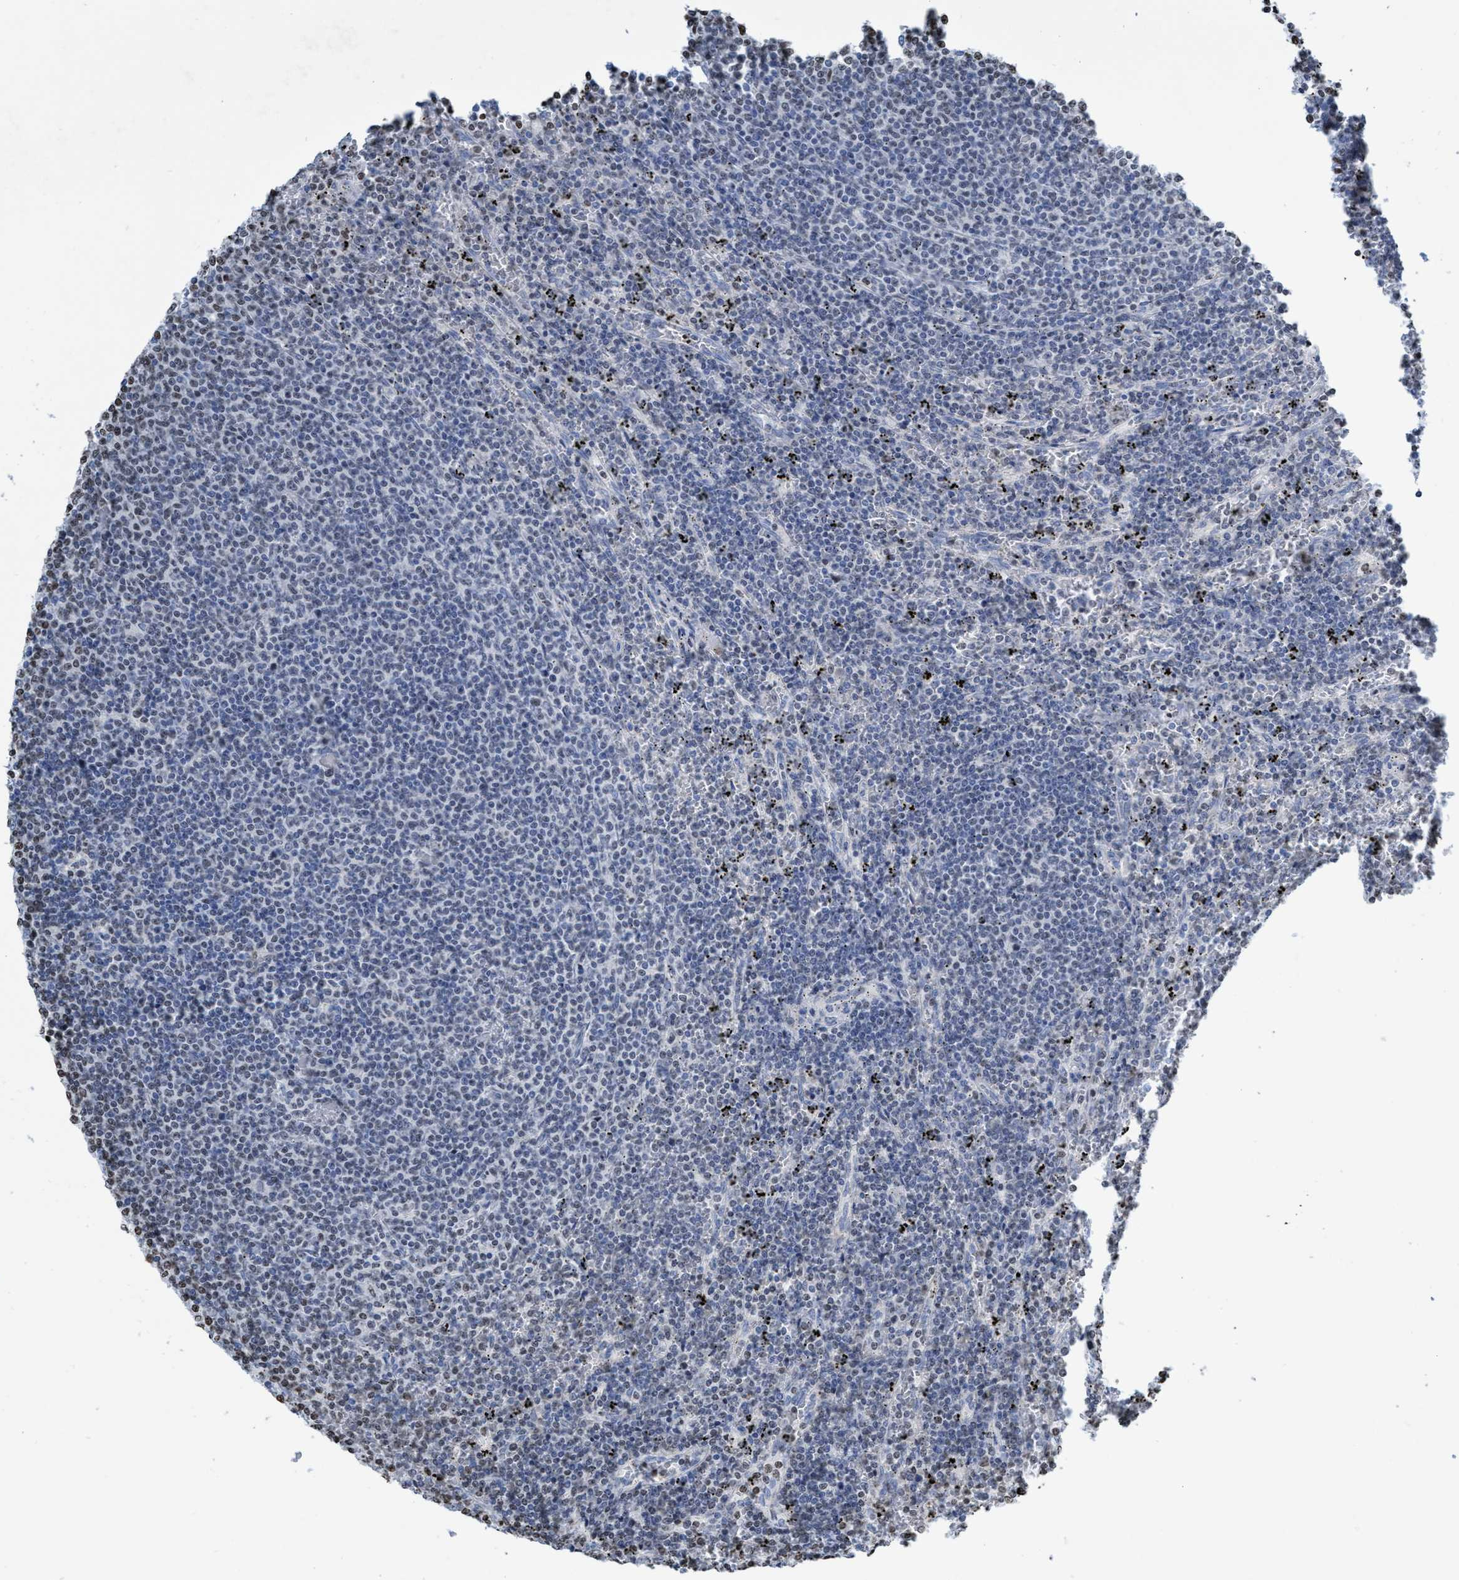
{"staining": {"intensity": "weak", "quantity": "<25%", "location": "nuclear"}, "tissue": "lymphoma", "cell_type": "Tumor cells", "image_type": "cancer", "snomed": [{"axis": "morphology", "description": "Malignant lymphoma, non-Hodgkin's type, Low grade"}, {"axis": "topography", "description": "Spleen"}], "caption": "Tumor cells show no significant protein expression in malignant lymphoma, non-Hodgkin's type (low-grade). (DAB immunohistochemistry with hematoxylin counter stain).", "gene": "CBX2", "patient": {"sex": "female", "age": 50}}